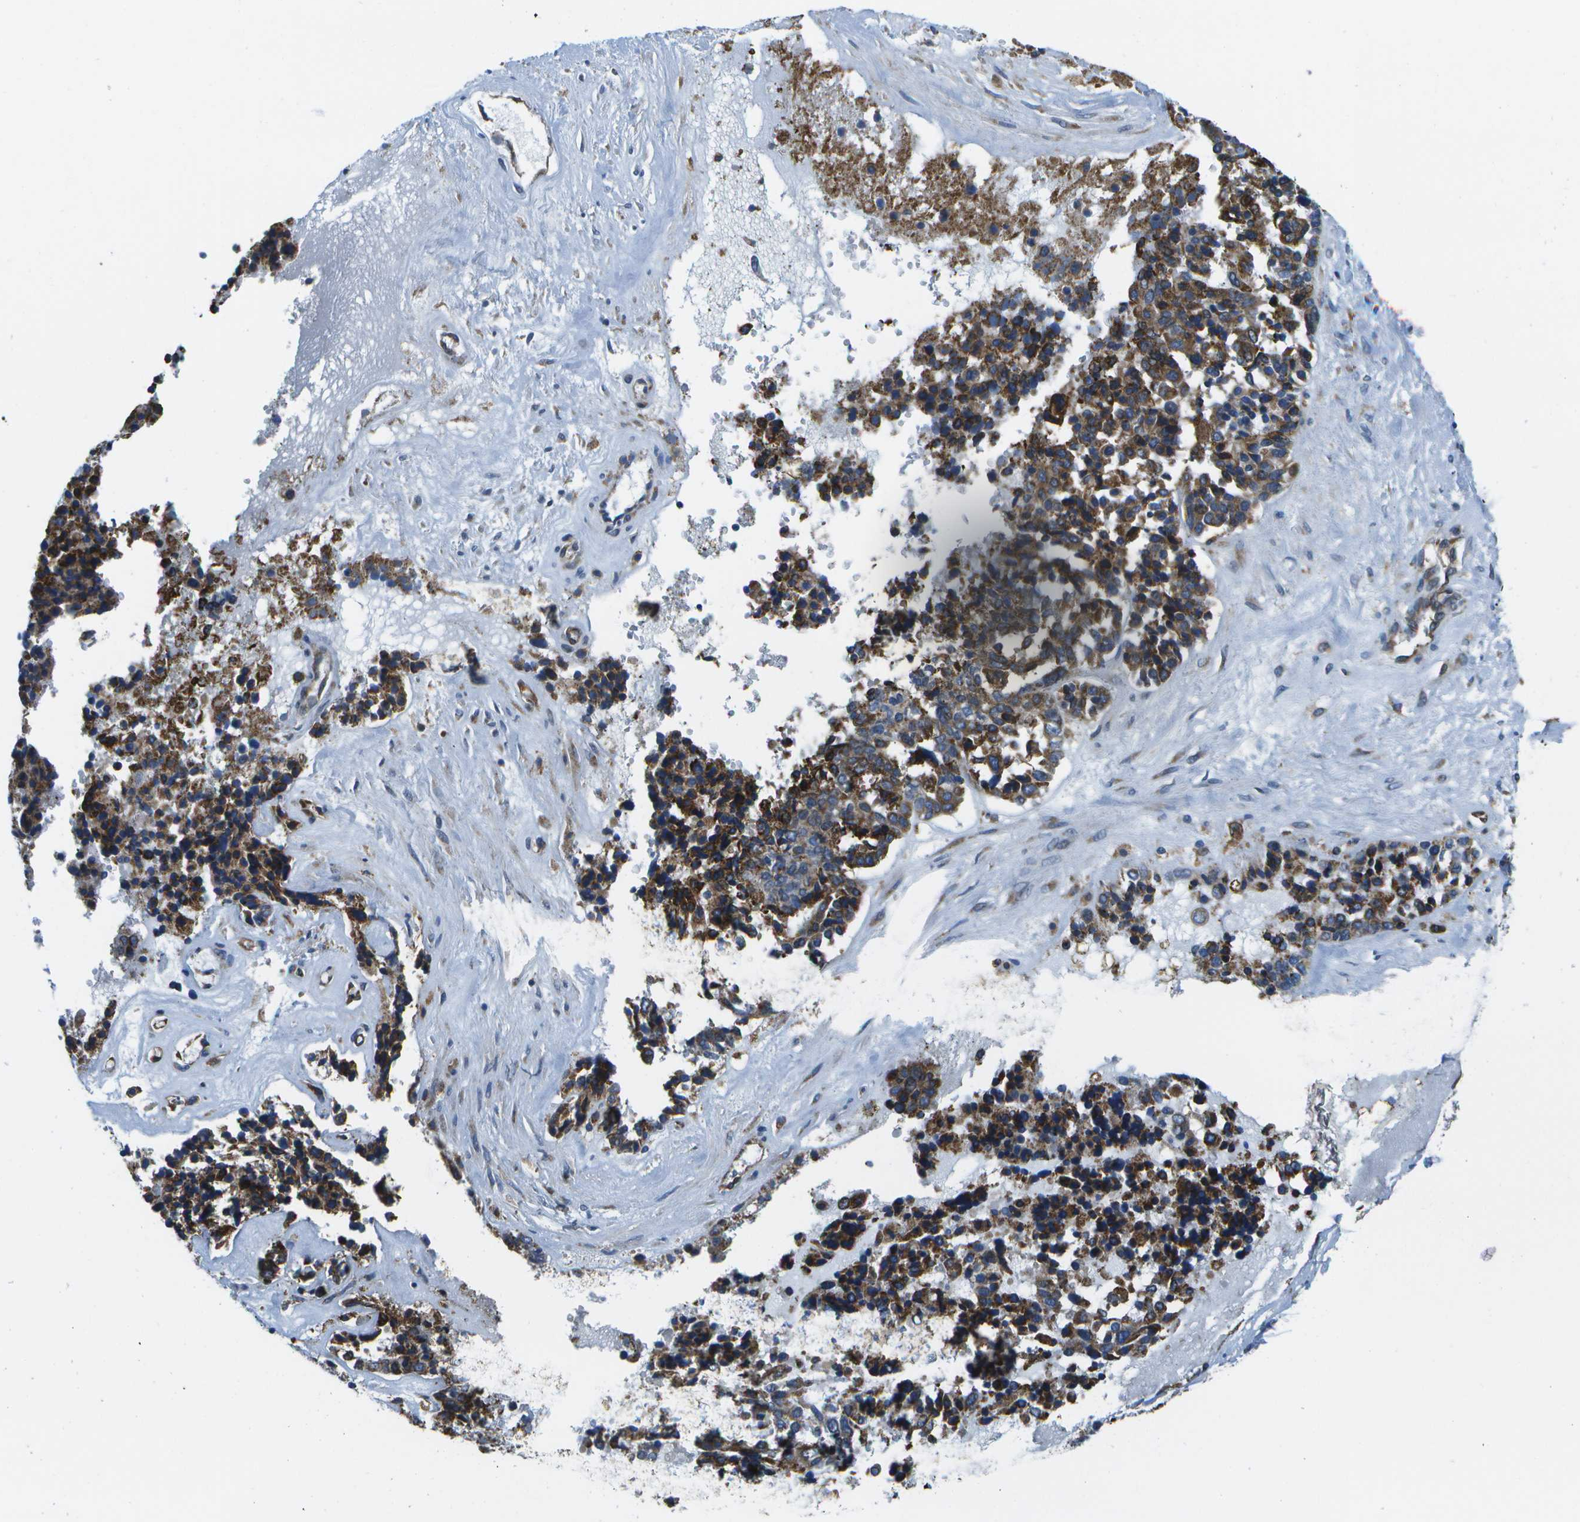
{"staining": {"intensity": "strong", "quantity": ">75%", "location": "cytoplasmic/membranous"}, "tissue": "ovarian cancer", "cell_type": "Tumor cells", "image_type": "cancer", "snomed": [{"axis": "morphology", "description": "Cystadenocarcinoma, serous, NOS"}, {"axis": "topography", "description": "Ovary"}], "caption": "Tumor cells demonstrate strong cytoplasmic/membranous expression in about >75% of cells in serous cystadenocarcinoma (ovarian).", "gene": "GDF5", "patient": {"sex": "female", "age": 44}}